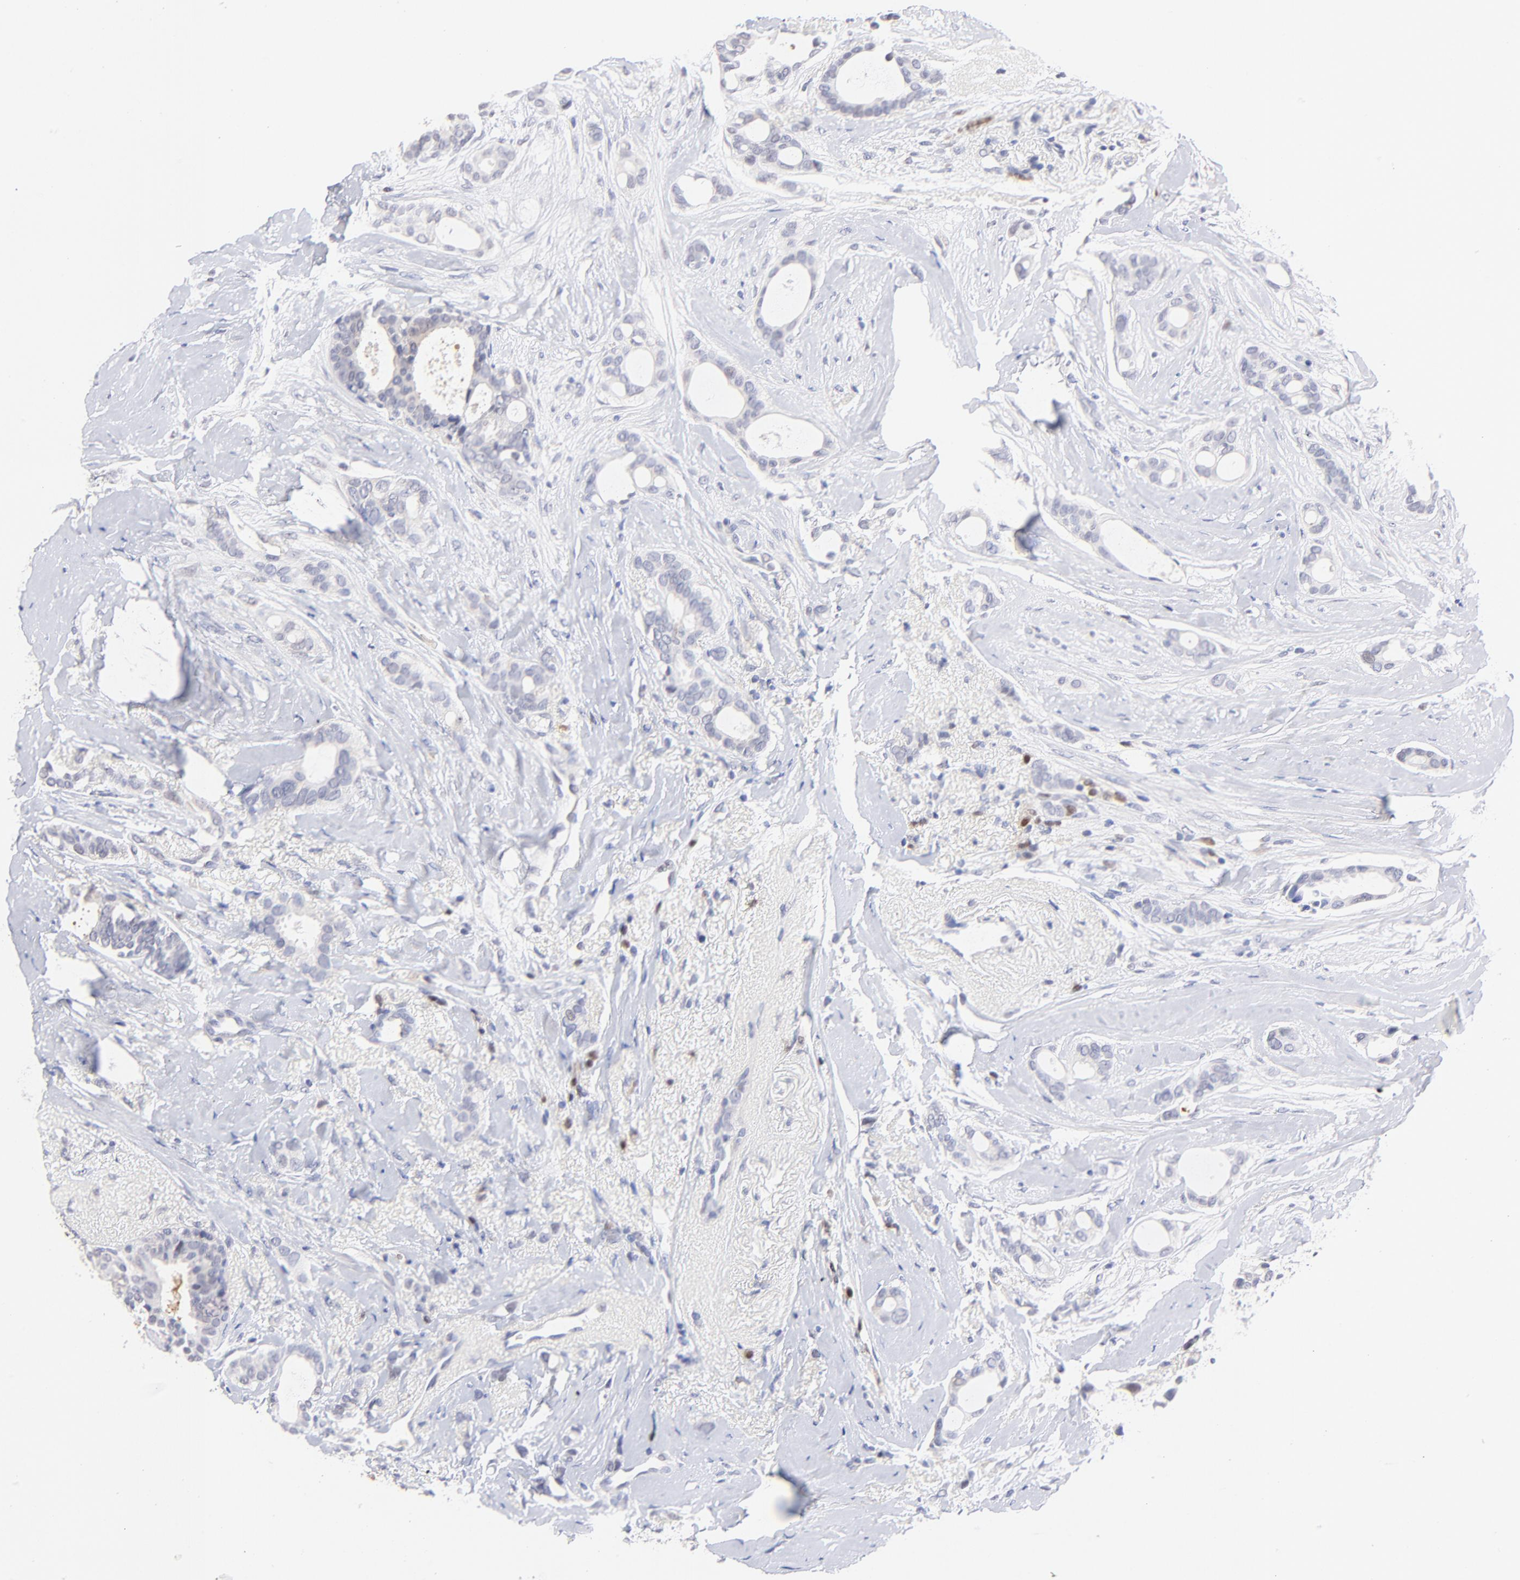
{"staining": {"intensity": "negative", "quantity": "none", "location": "none"}, "tissue": "breast cancer", "cell_type": "Tumor cells", "image_type": "cancer", "snomed": [{"axis": "morphology", "description": "Duct carcinoma"}, {"axis": "topography", "description": "Breast"}], "caption": "A histopathology image of breast cancer stained for a protein shows no brown staining in tumor cells.", "gene": "ZNF155", "patient": {"sex": "female", "age": 54}}